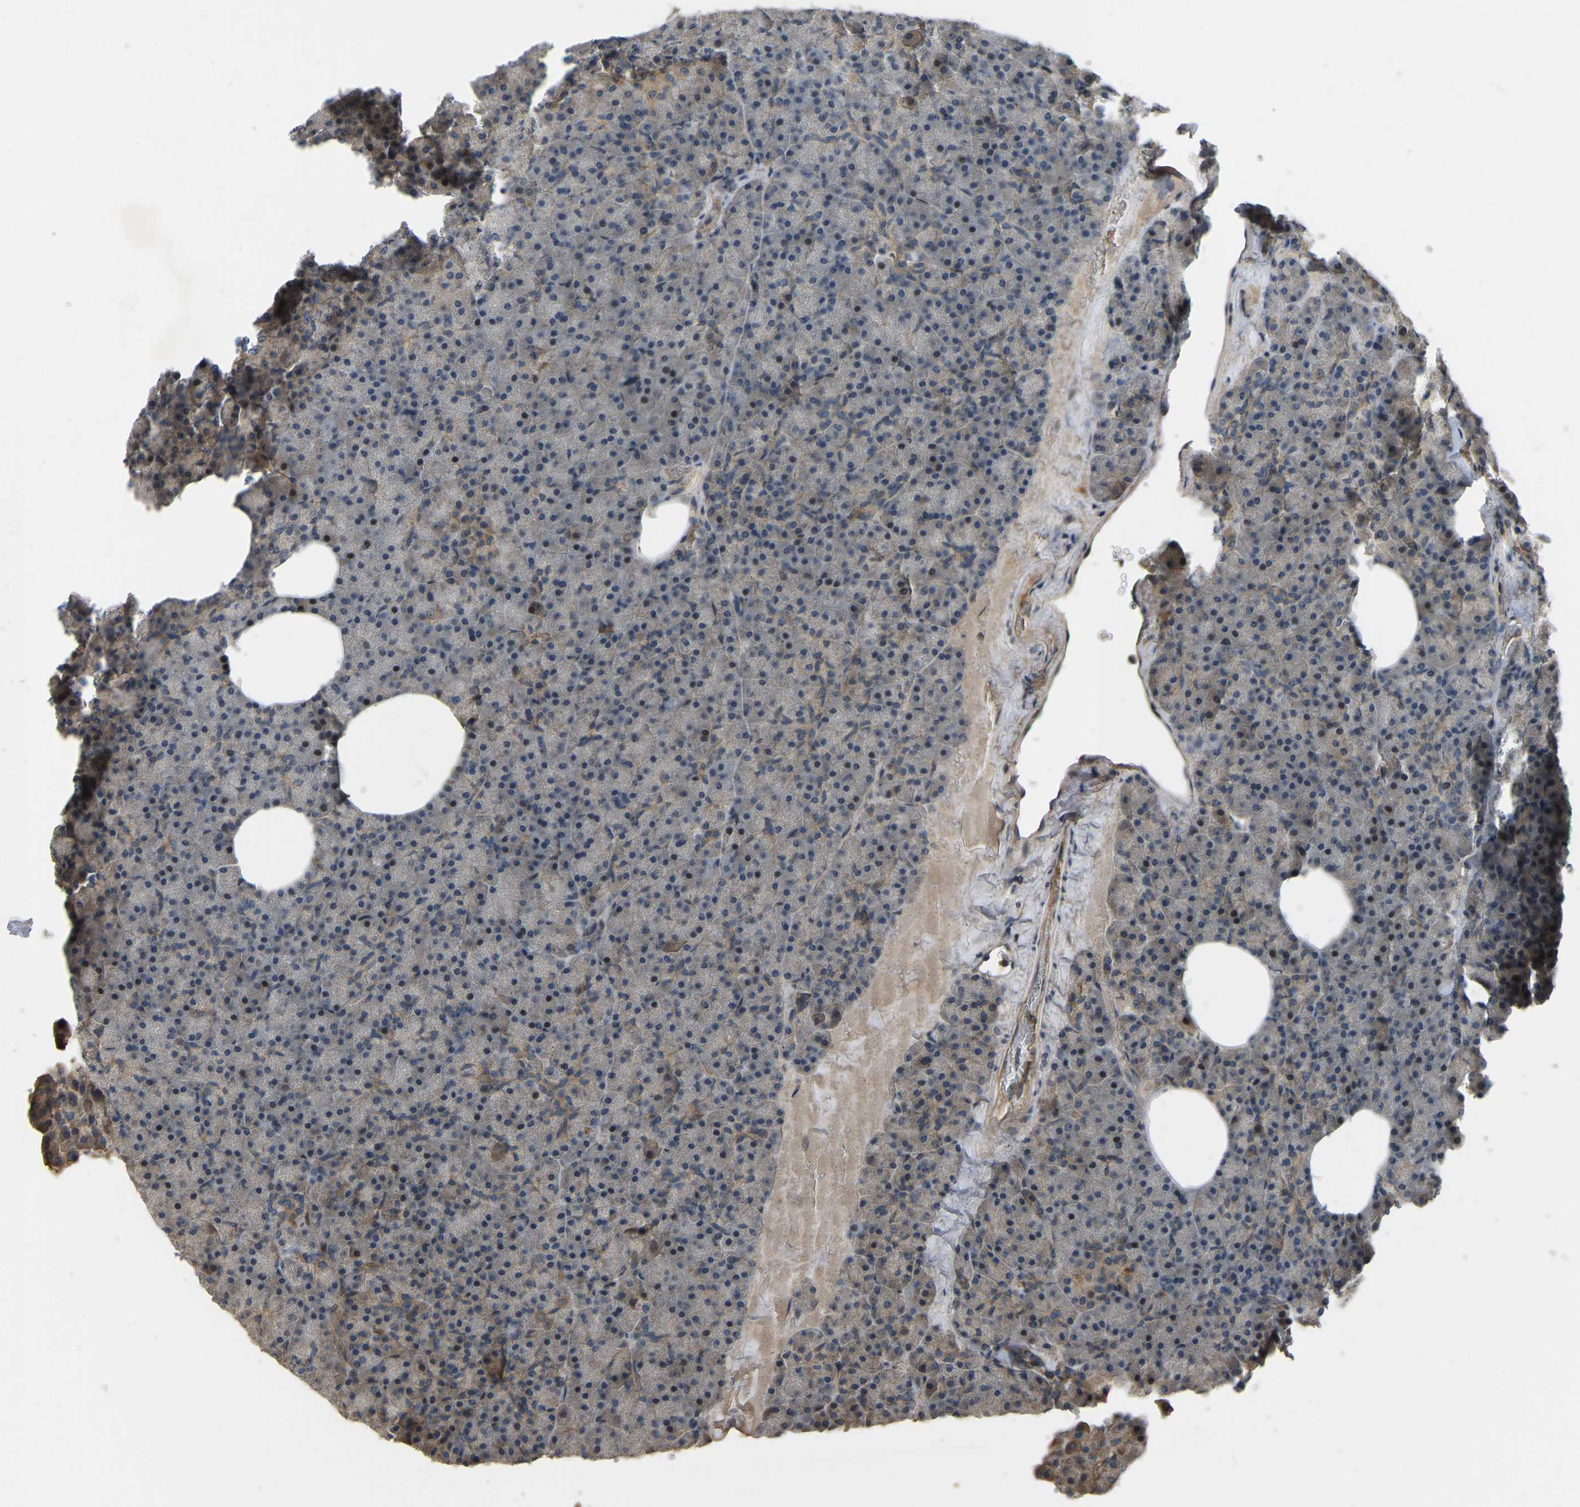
{"staining": {"intensity": "moderate", "quantity": "25%-75%", "location": "cytoplasmic/membranous"}, "tissue": "pancreas", "cell_type": "Exocrine glandular cells", "image_type": "normal", "snomed": [{"axis": "morphology", "description": "Normal tissue, NOS"}, {"axis": "morphology", "description": "Carcinoid, malignant, NOS"}, {"axis": "topography", "description": "Pancreas"}], "caption": "IHC of benign human pancreas shows medium levels of moderate cytoplasmic/membranous staining in about 25%-75% of exocrine glandular cells. The protein is stained brown, and the nuclei are stained in blue (DAB (3,3'-diaminobenzidine) IHC with brightfield microscopy, high magnification).", "gene": "C21orf91", "patient": {"sex": "female", "age": 35}}